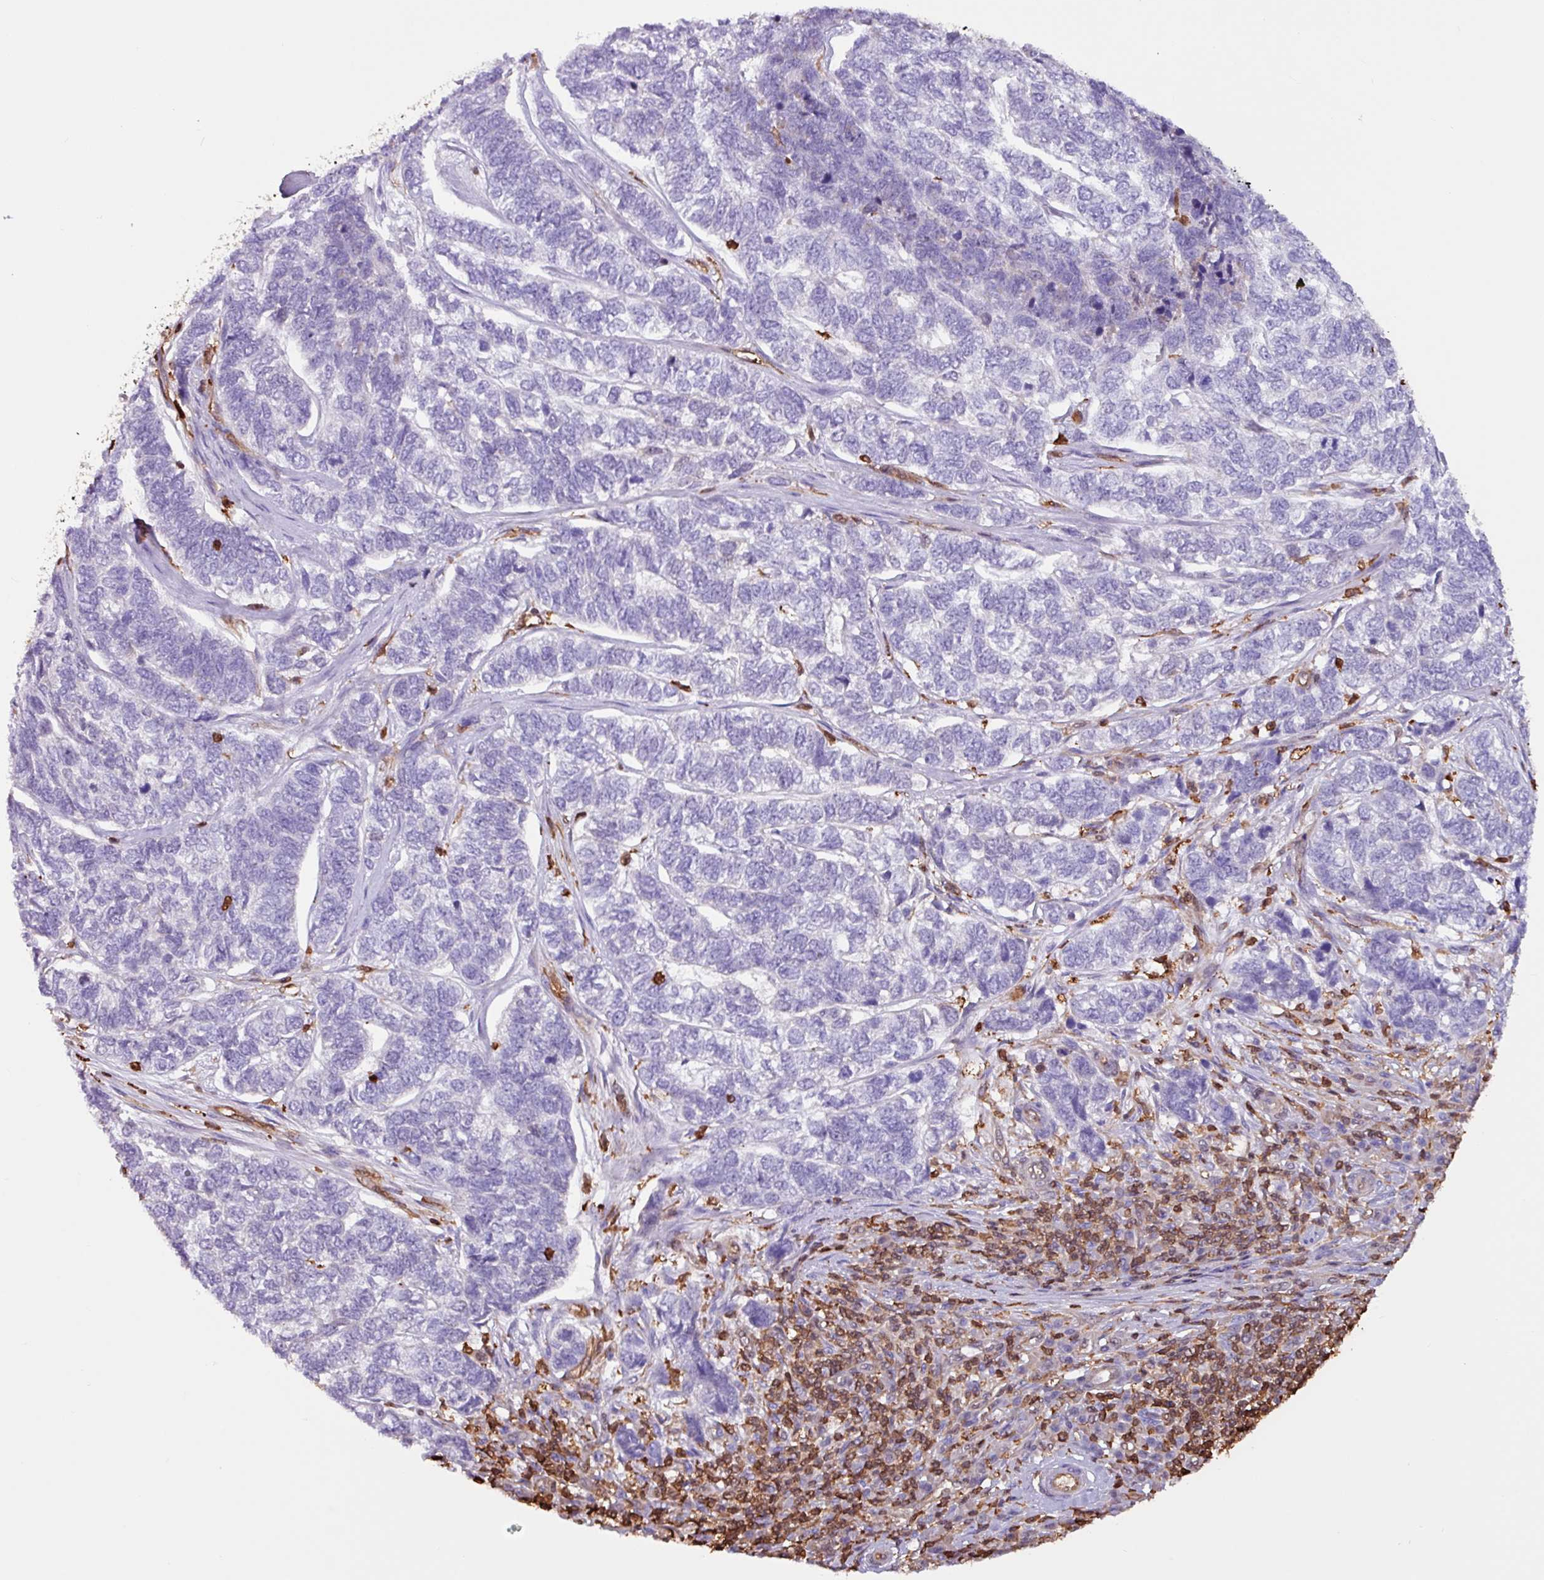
{"staining": {"intensity": "negative", "quantity": "none", "location": "none"}, "tissue": "skin cancer", "cell_type": "Tumor cells", "image_type": "cancer", "snomed": [{"axis": "morphology", "description": "Basal cell carcinoma"}, {"axis": "topography", "description": "Skin"}], "caption": "The image displays no significant positivity in tumor cells of skin basal cell carcinoma. The staining was performed using DAB to visualize the protein expression in brown, while the nuclei were stained in blue with hematoxylin (Magnification: 20x).", "gene": "ARHGDIB", "patient": {"sex": "female", "age": 65}}